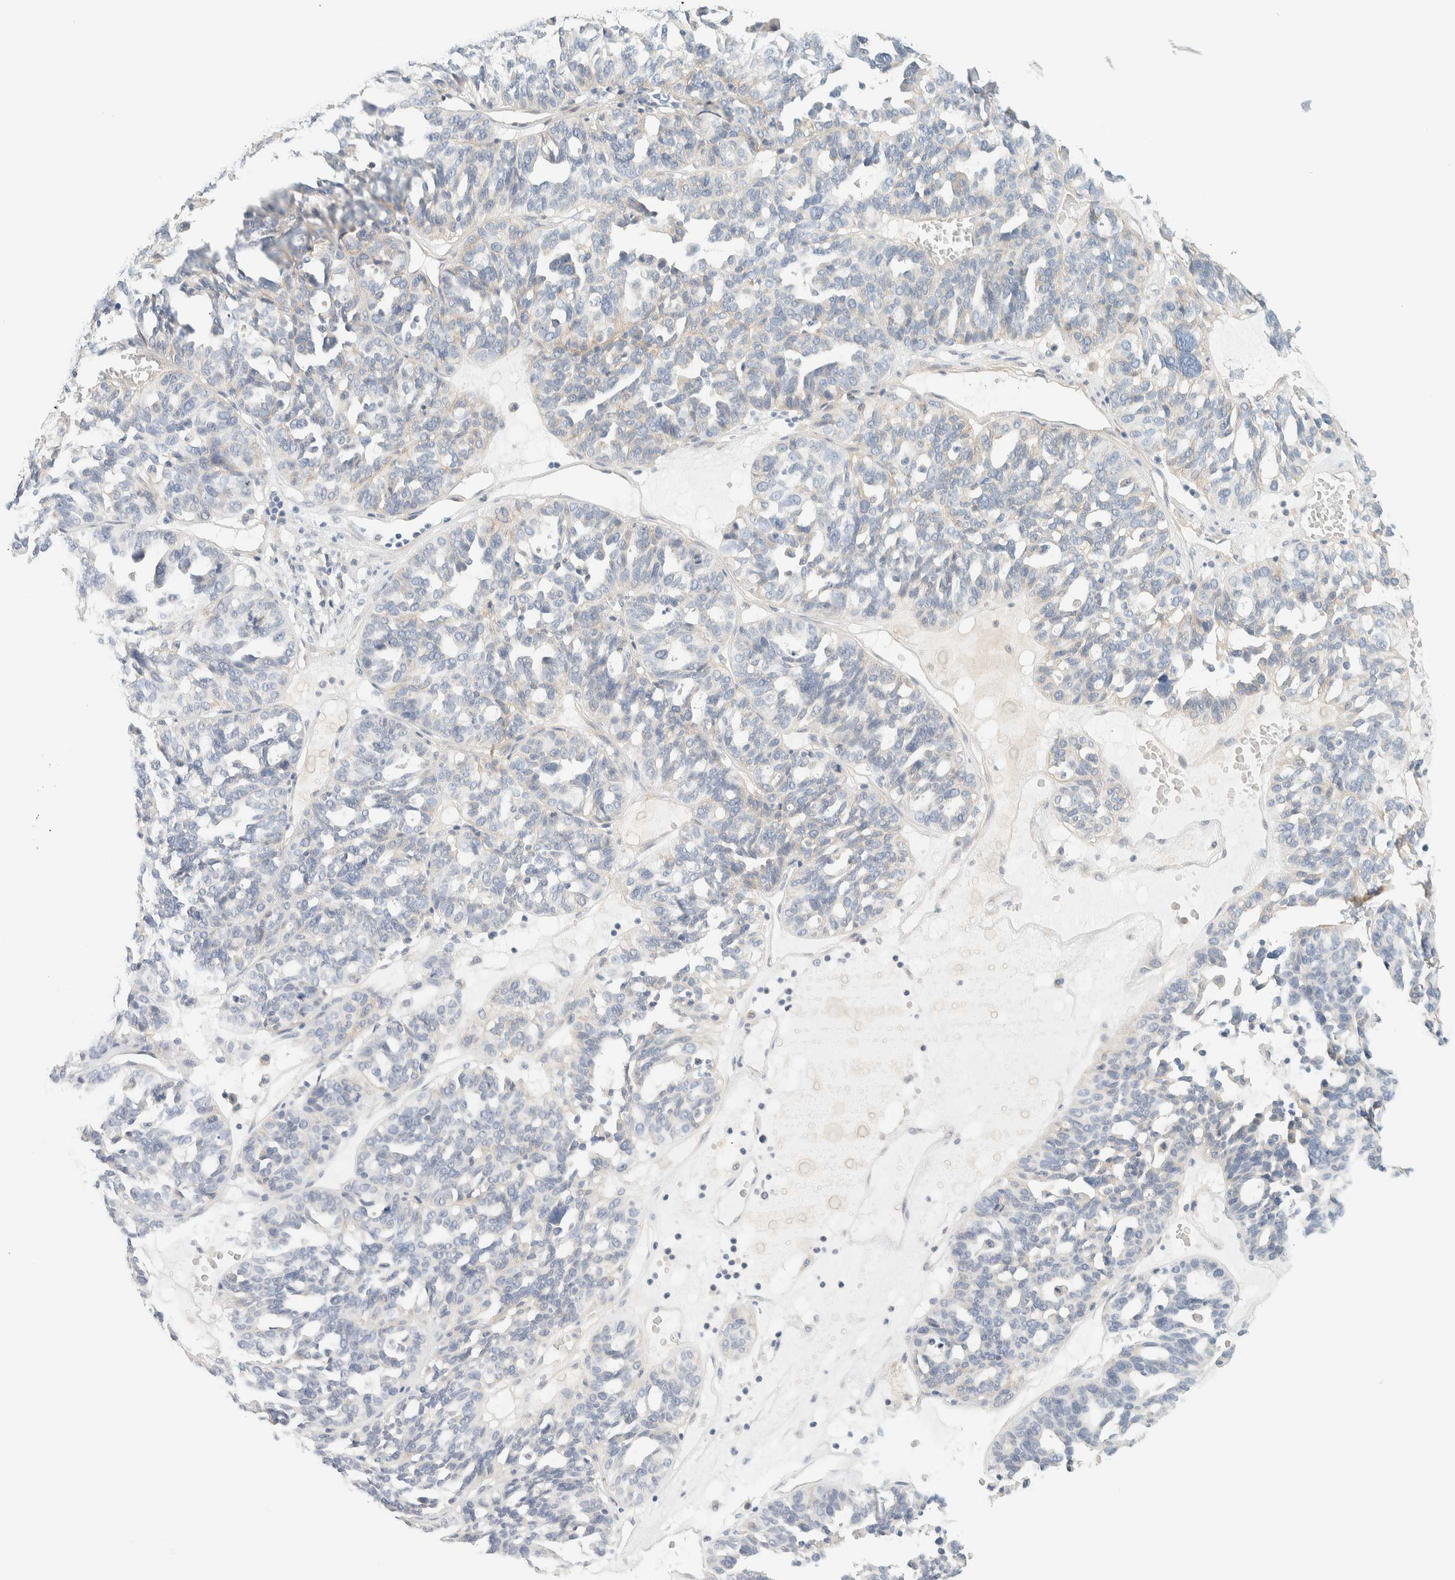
{"staining": {"intensity": "negative", "quantity": "none", "location": "none"}, "tissue": "ovarian cancer", "cell_type": "Tumor cells", "image_type": "cancer", "snomed": [{"axis": "morphology", "description": "Cystadenocarcinoma, serous, NOS"}, {"axis": "topography", "description": "Ovary"}], "caption": "Tumor cells show no significant protein staining in ovarian cancer (serous cystadenocarcinoma). (Immunohistochemistry (ihc), brightfield microscopy, high magnification).", "gene": "LIMA1", "patient": {"sex": "female", "age": 59}}